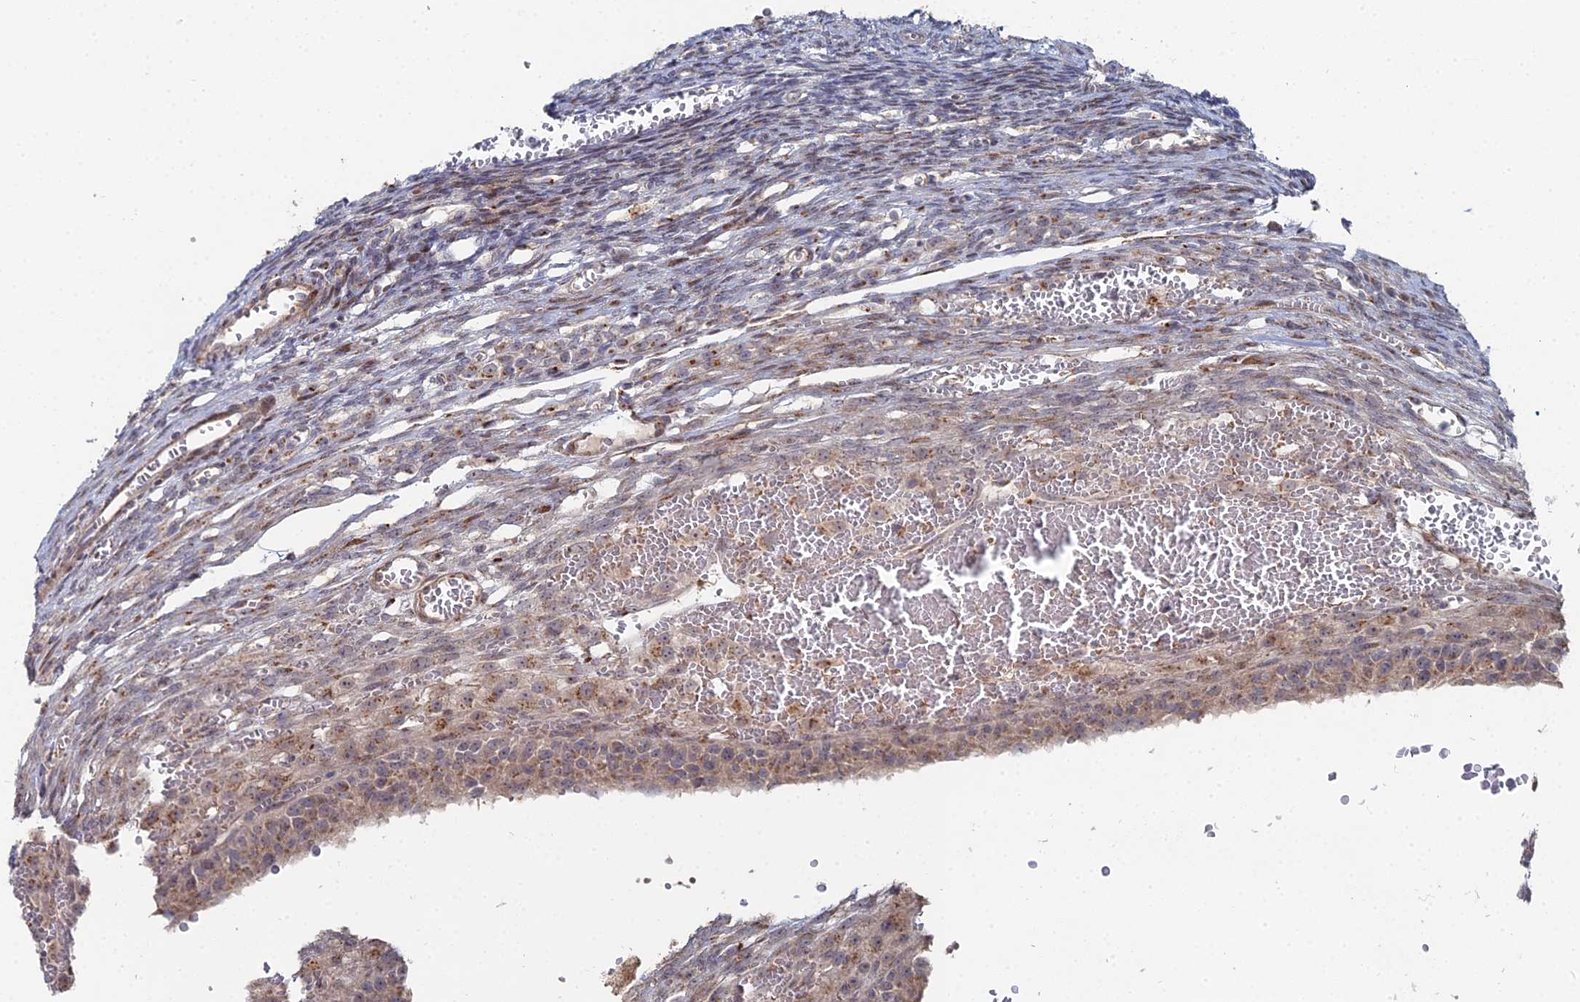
{"staining": {"intensity": "moderate", "quantity": ">75%", "location": "cytoplasmic/membranous"}, "tissue": "ovary", "cell_type": "Follicle cells", "image_type": "normal", "snomed": [{"axis": "morphology", "description": "Normal tissue, NOS"}, {"axis": "topography", "description": "Ovary"}], "caption": "Ovary was stained to show a protein in brown. There is medium levels of moderate cytoplasmic/membranous positivity in approximately >75% of follicle cells. (DAB IHC, brown staining for protein, blue staining for nuclei).", "gene": "SGMS1", "patient": {"sex": "female", "age": 39}}